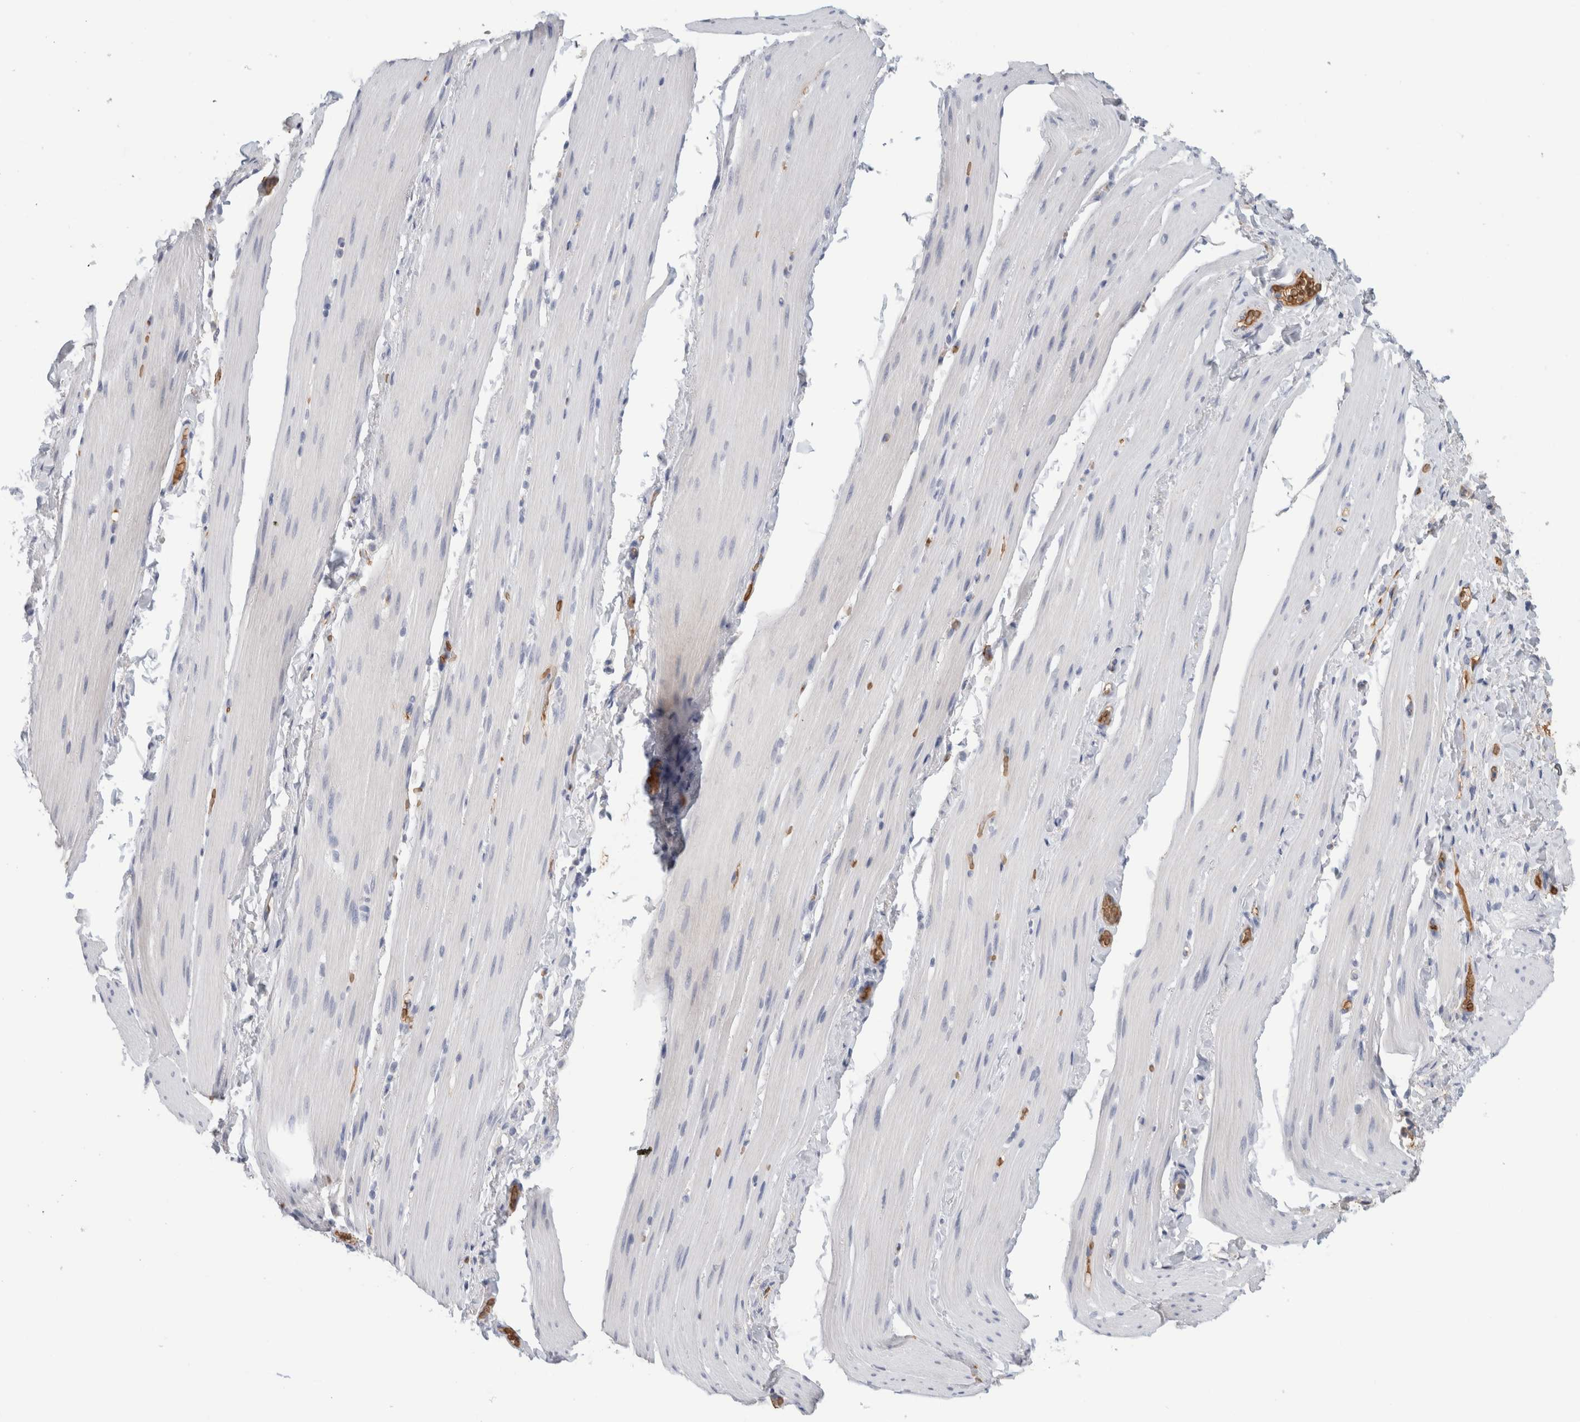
{"staining": {"intensity": "negative", "quantity": "none", "location": "none"}, "tissue": "smooth muscle", "cell_type": "Smooth muscle cells", "image_type": "normal", "snomed": [{"axis": "morphology", "description": "Normal tissue, NOS"}, {"axis": "topography", "description": "Smooth muscle"}, {"axis": "topography", "description": "Small intestine"}], "caption": "This is an IHC image of normal human smooth muscle. There is no expression in smooth muscle cells.", "gene": "CA1", "patient": {"sex": "female", "age": 84}}